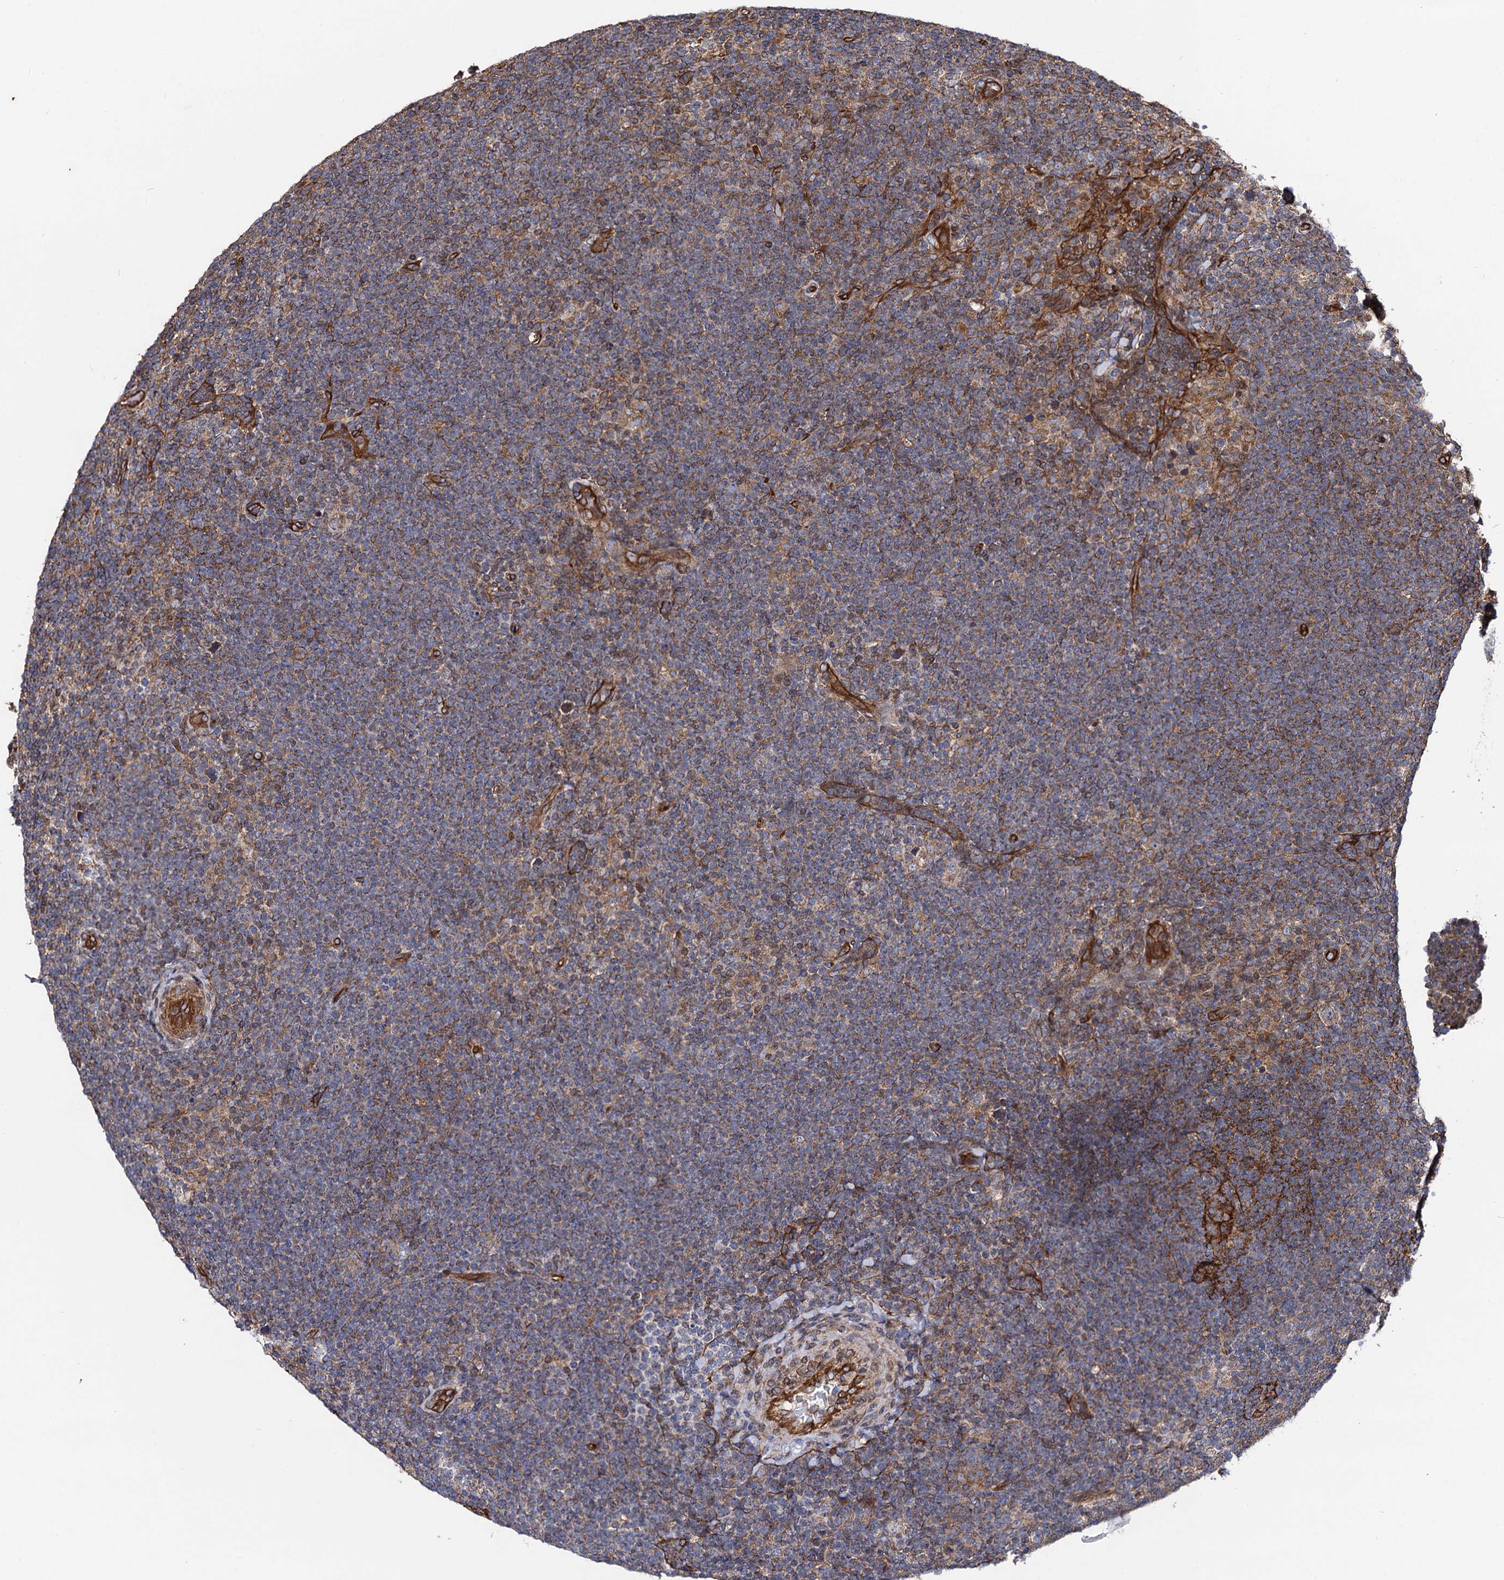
{"staining": {"intensity": "weak", "quantity": "<25%", "location": "cytoplasmic/membranous"}, "tissue": "lymphoma", "cell_type": "Tumor cells", "image_type": "cancer", "snomed": [{"axis": "morphology", "description": "Hodgkin's disease, NOS"}, {"axis": "topography", "description": "Lymph node"}], "caption": "Immunohistochemistry image of neoplastic tissue: human Hodgkin's disease stained with DAB shows no significant protein staining in tumor cells. (DAB immunohistochemistry, high magnification).", "gene": "CIP2A", "patient": {"sex": "female", "age": 57}}